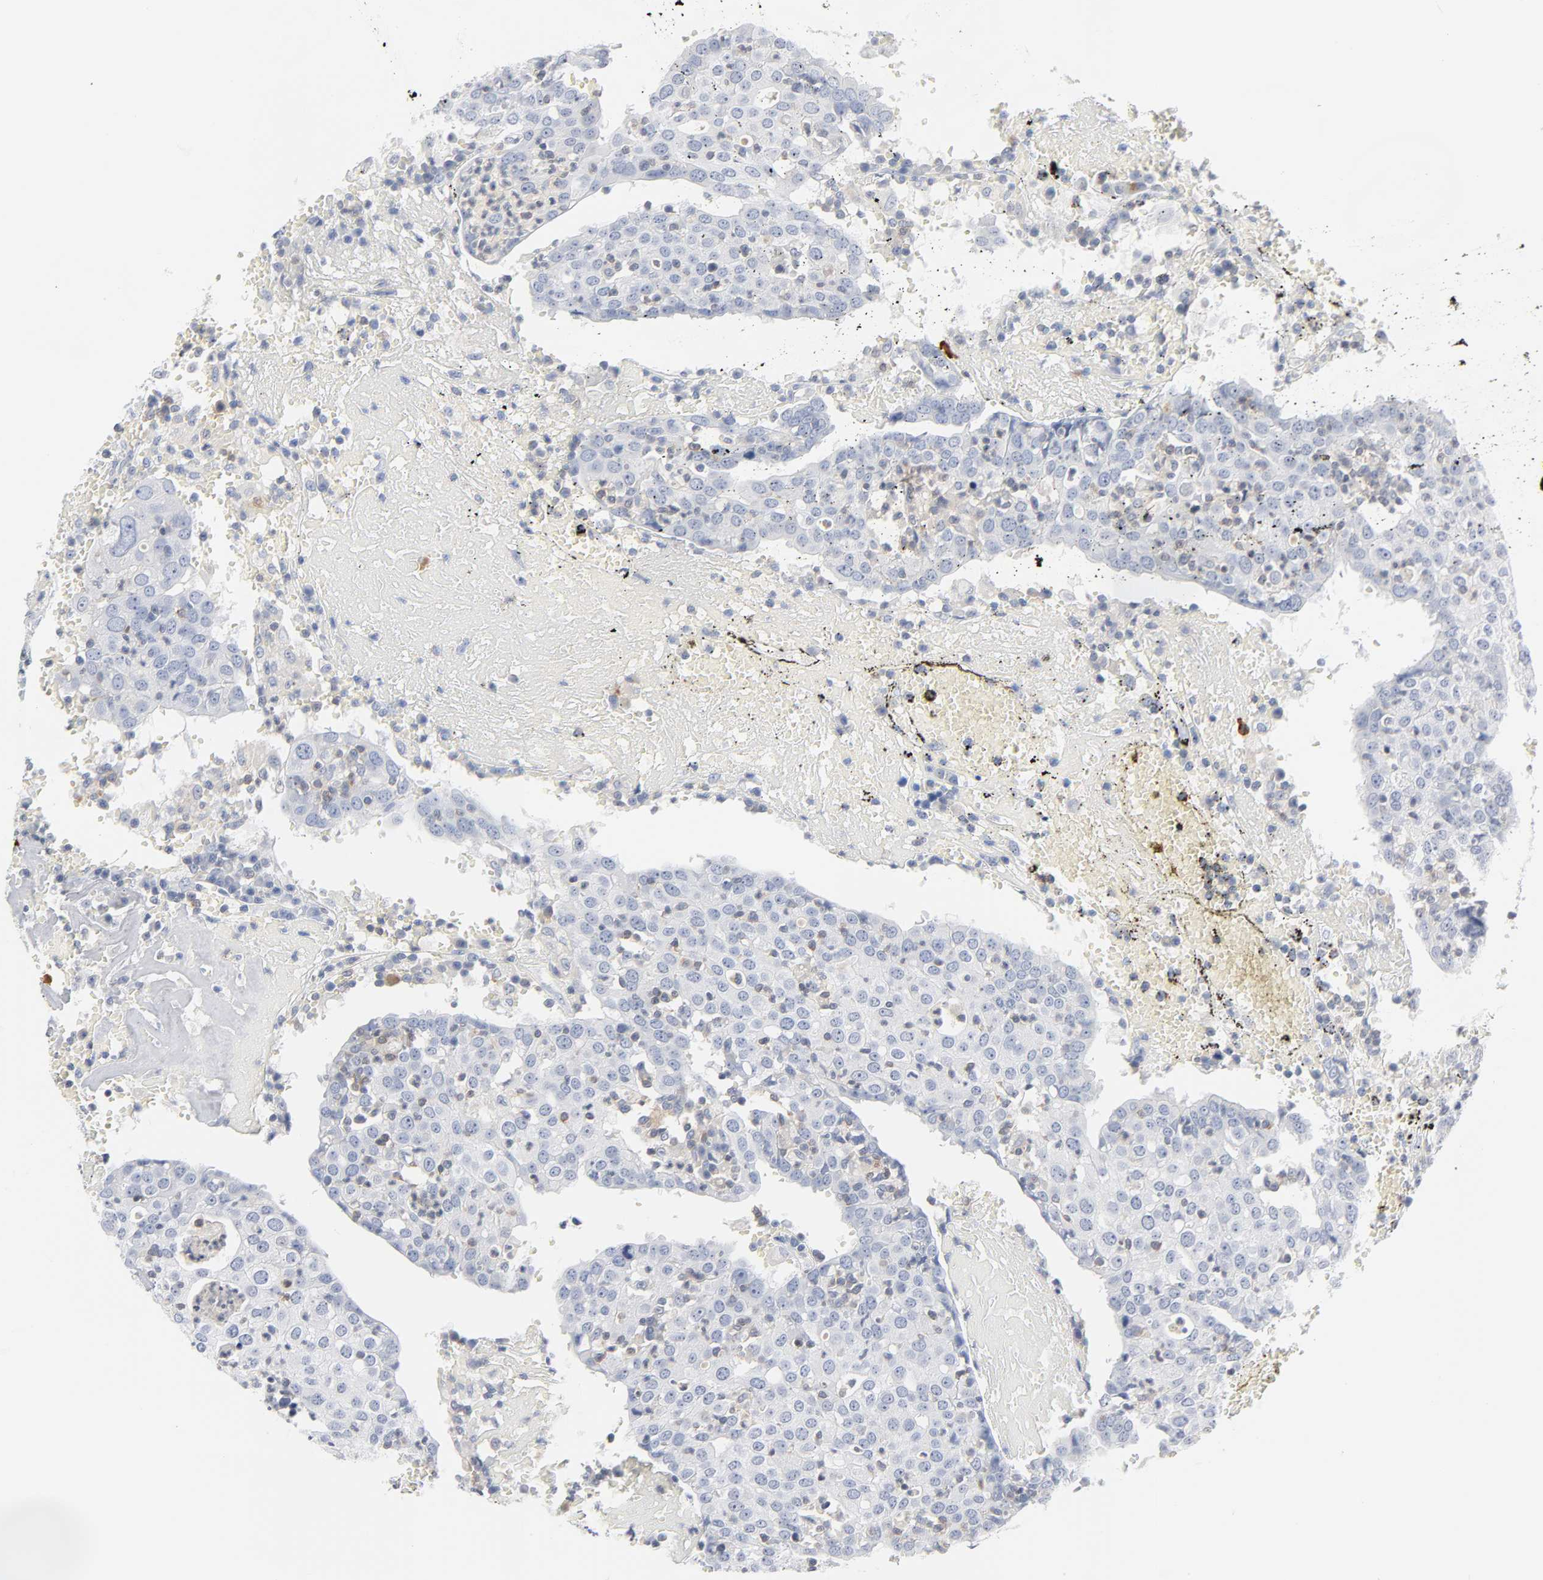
{"staining": {"intensity": "negative", "quantity": "none", "location": "none"}, "tissue": "head and neck cancer", "cell_type": "Tumor cells", "image_type": "cancer", "snomed": [{"axis": "morphology", "description": "Adenocarcinoma, NOS"}, {"axis": "topography", "description": "Salivary gland"}, {"axis": "topography", "description": "Head-Neck"}], "caption": "Immunohistochemical staining of human head and neck adenocarcinoma displays no significant positivity in tumor cells.", "gene": "PTK2B", "patient": {"sex": "female", "age": 65}}